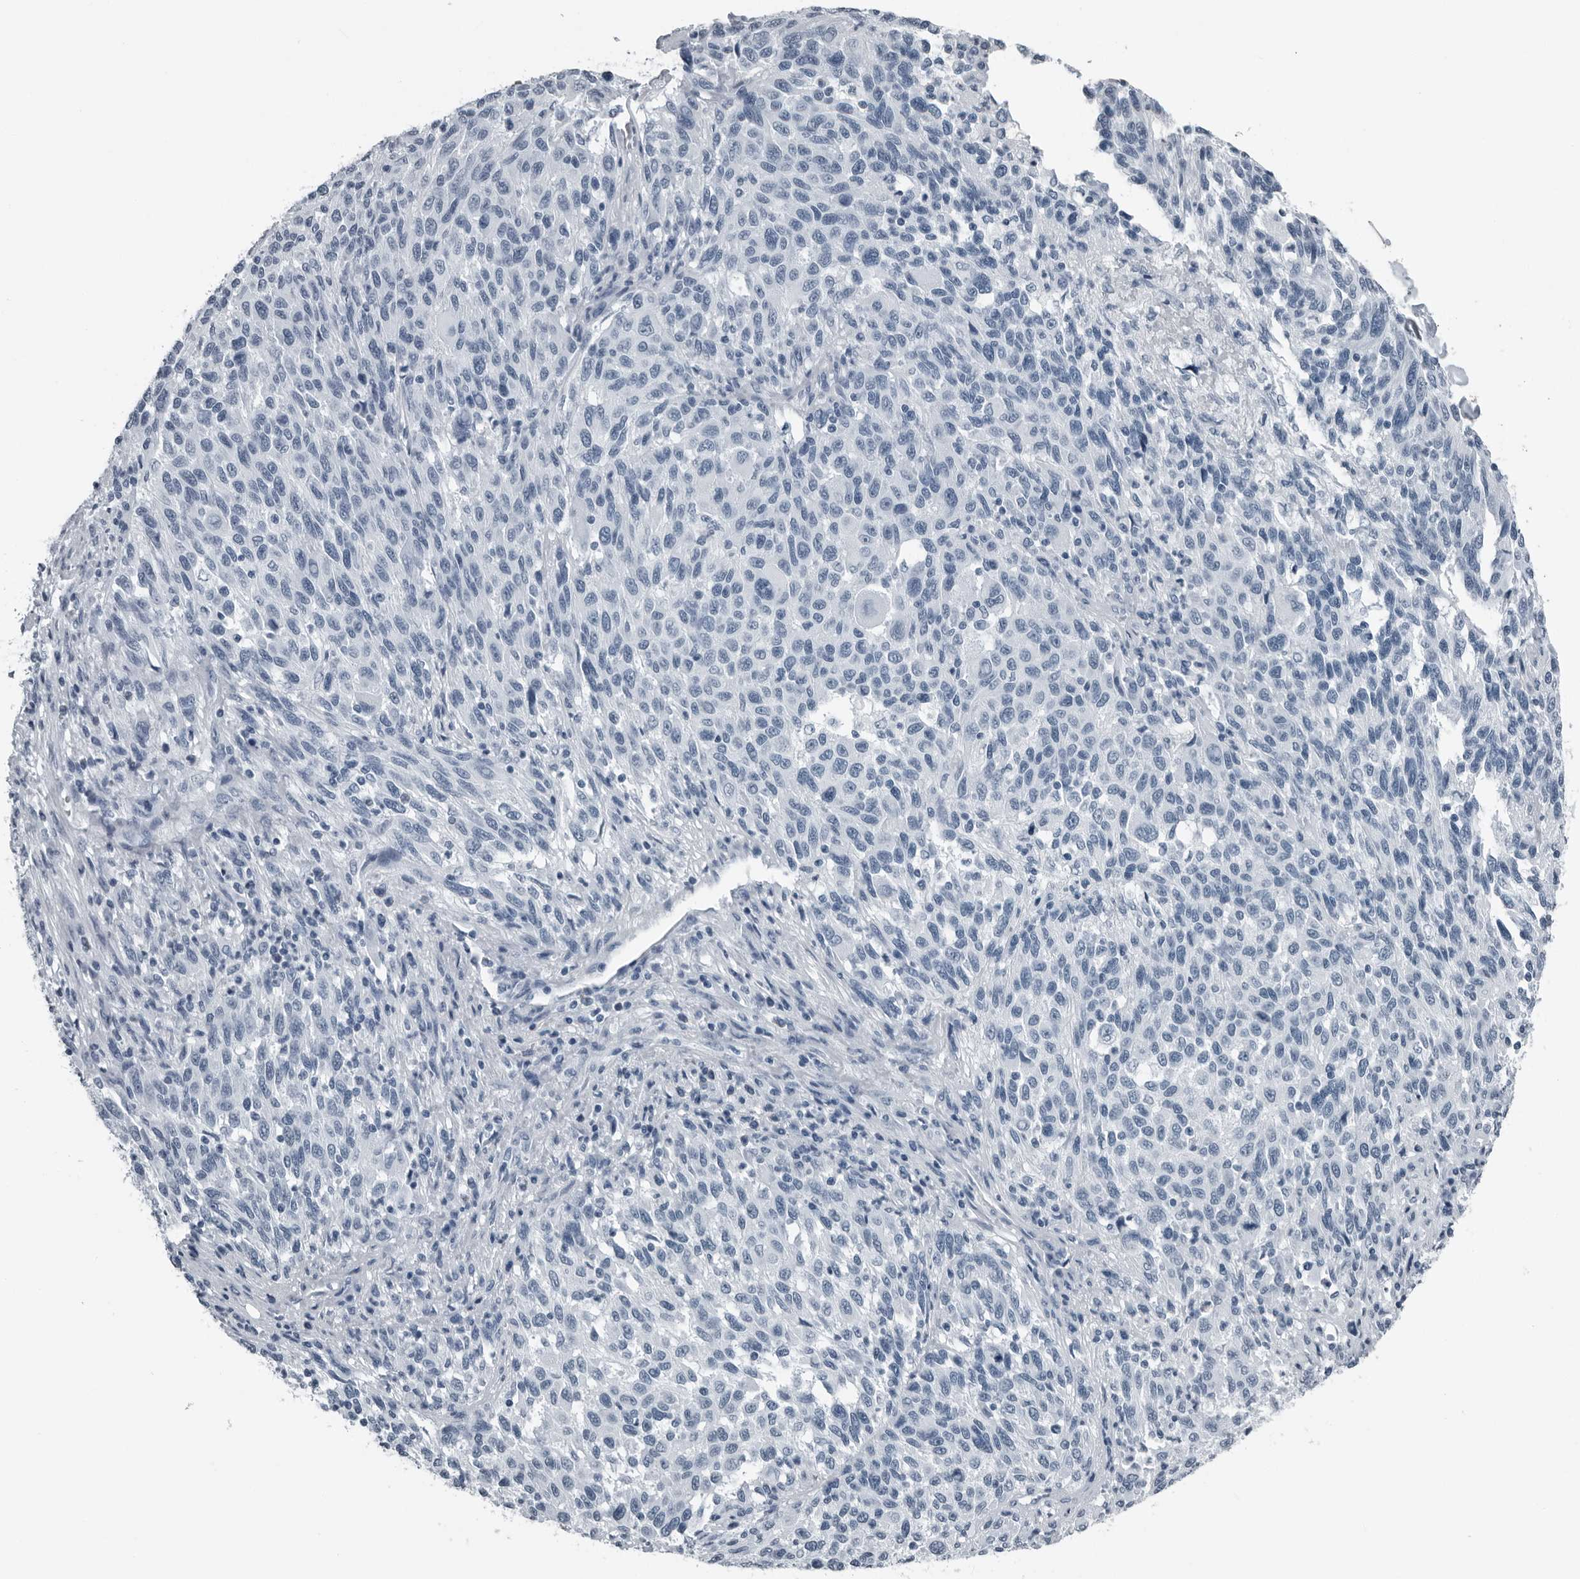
{"staining": {"intensity": "negative", "quantity": "none", "location": "none"}, "tissue": "melanoma", "cell_type": "Tumor cells", "image_type": "cancer", "snomed": [{"axis": "morphology", "description": "Malignant melanoma, Metastatic site"}, {"axis": "topography", "description": "Lymph node"}], "caption": "Melanoma was stained to show a protein in brown. There is no significant expression in tumor cells.", "gene": "PRSS1", "patient": {"sex": "male", "age": 61}}